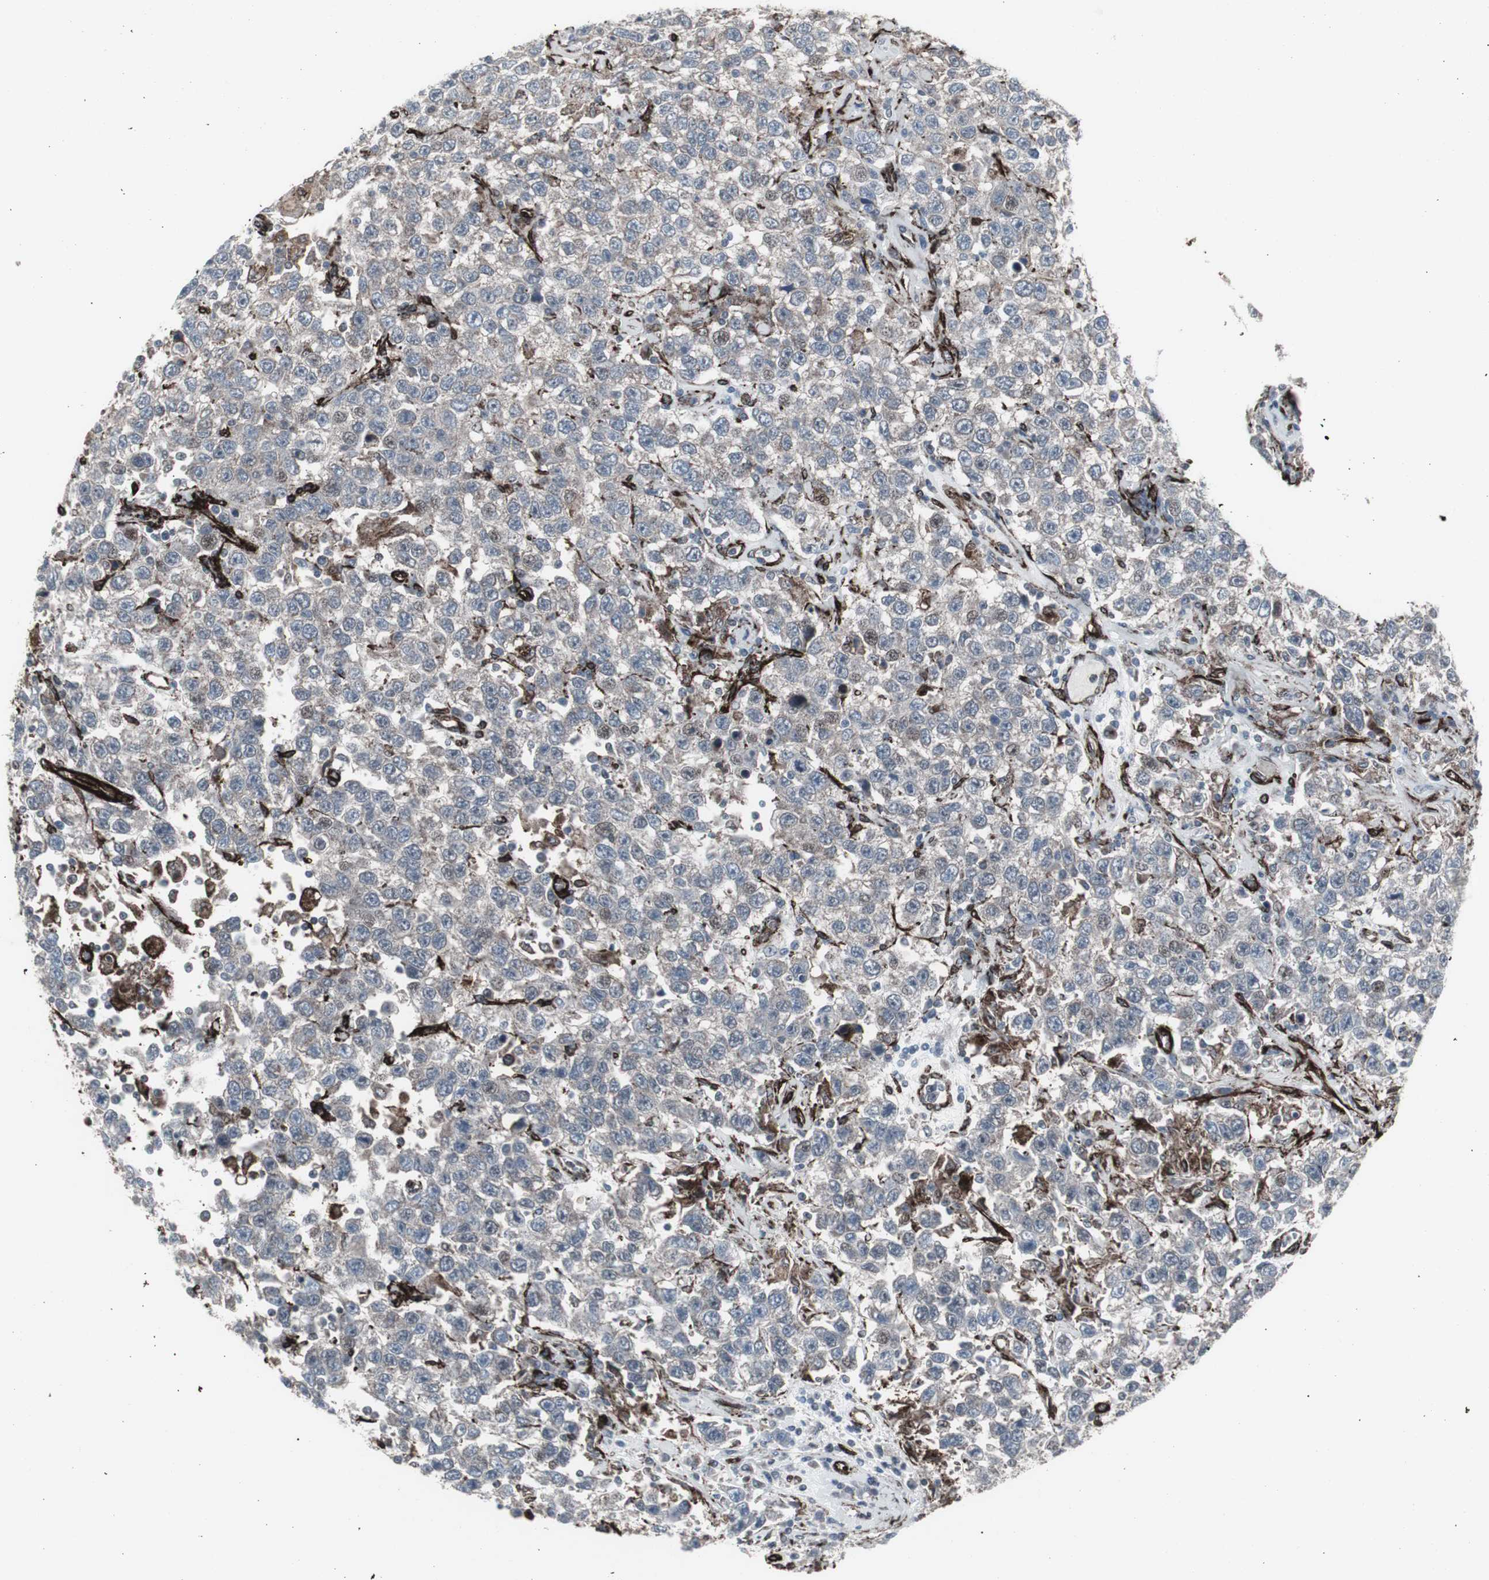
{"staining": {"intensity": "negative", "quantity": "none", "location": "none"}, "tissue": "testis cancer", "cell_type": "Tumor cells", "image_type": "cancer", "snomed": [{"axis": "morphology", "description": "Seminoma, NOS"}, {"axis": "topography", "description": "Testis"}], "caption": "This is an immunohistochemistry image of testis cancer (seminoma). There is no positivity in tumor cells.", "gene": "PDGFA", "patient": {"sex": "male", "age": 41}}